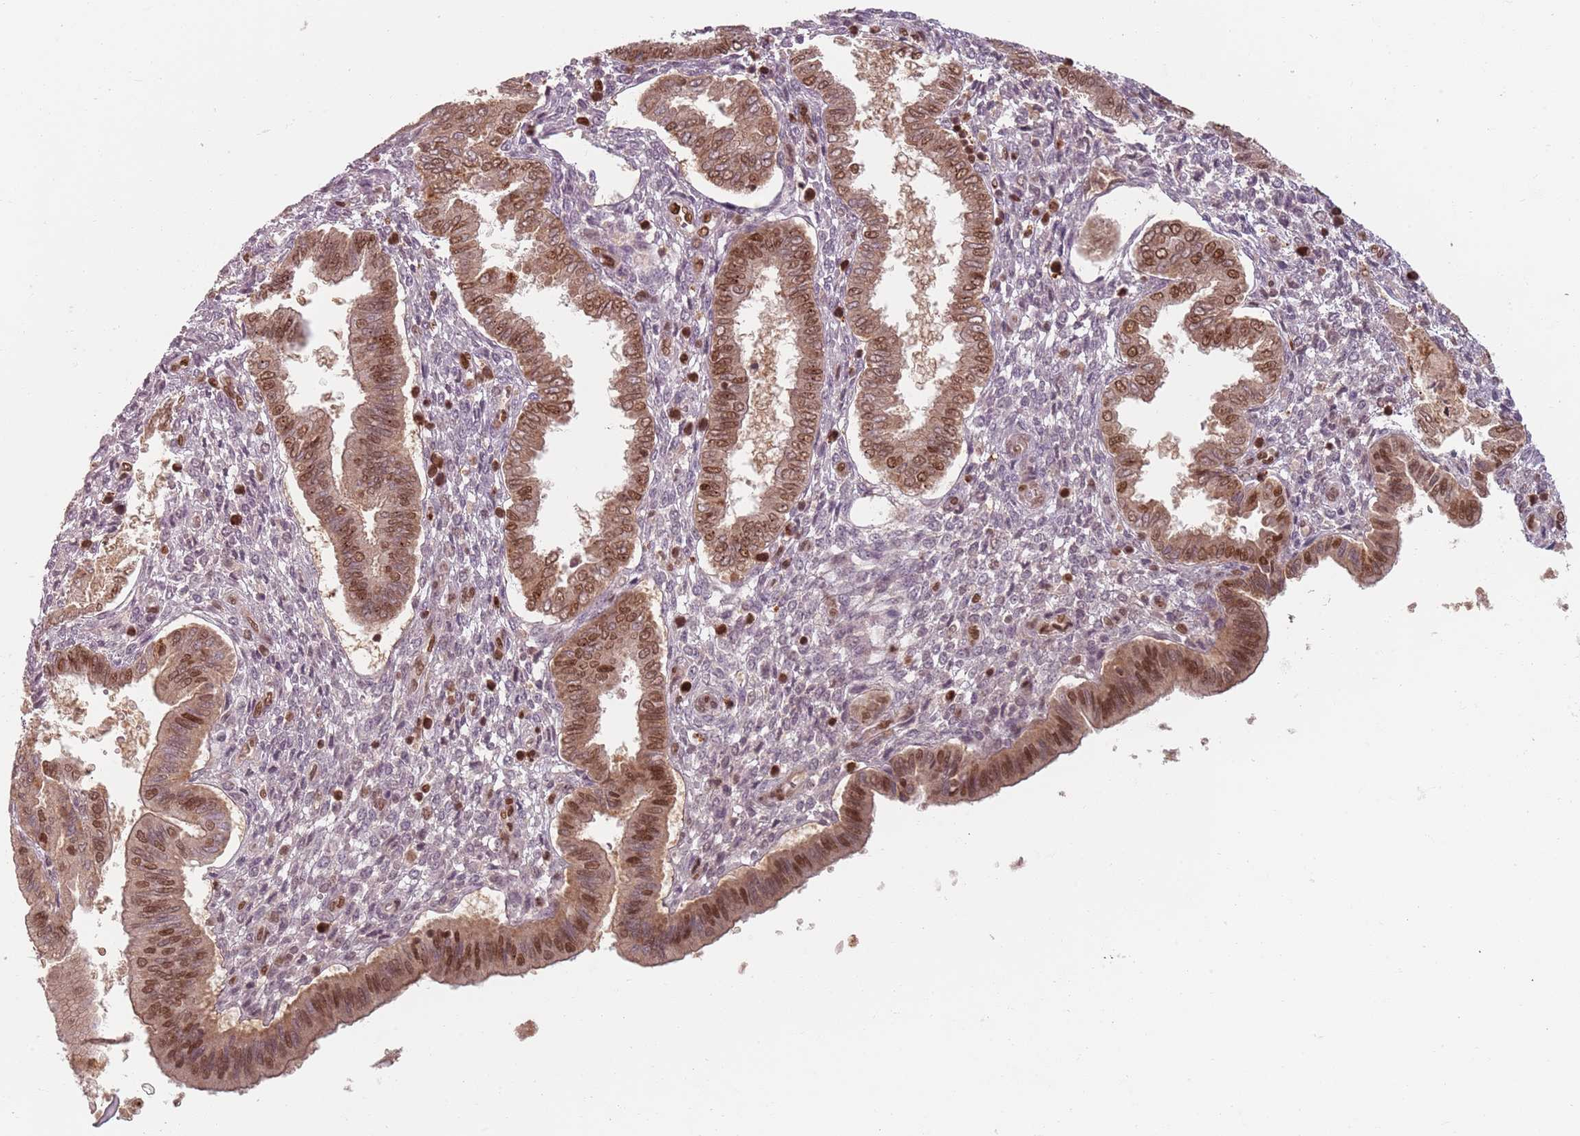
{"staining": {"intensity": "weak", "quantity": "25%-75%", "location": "nuclear"}, "tissue": "endometrium", "cell_type": "Cells in endometrial stroma", "image_type": "normal", "snomed": [{"axis": "morphology", "description": "Normal tissue, NOS"}, {"axis": "topography", "description": "Endometrium"}], "caption": "Human endometrium stained for a protein (brown) displays weak nuclear positive positivity in about 25%-75% of cells in endometrial stroma.", "gene": "NUP50", "patient": {"sex": "female", "age": 24}}